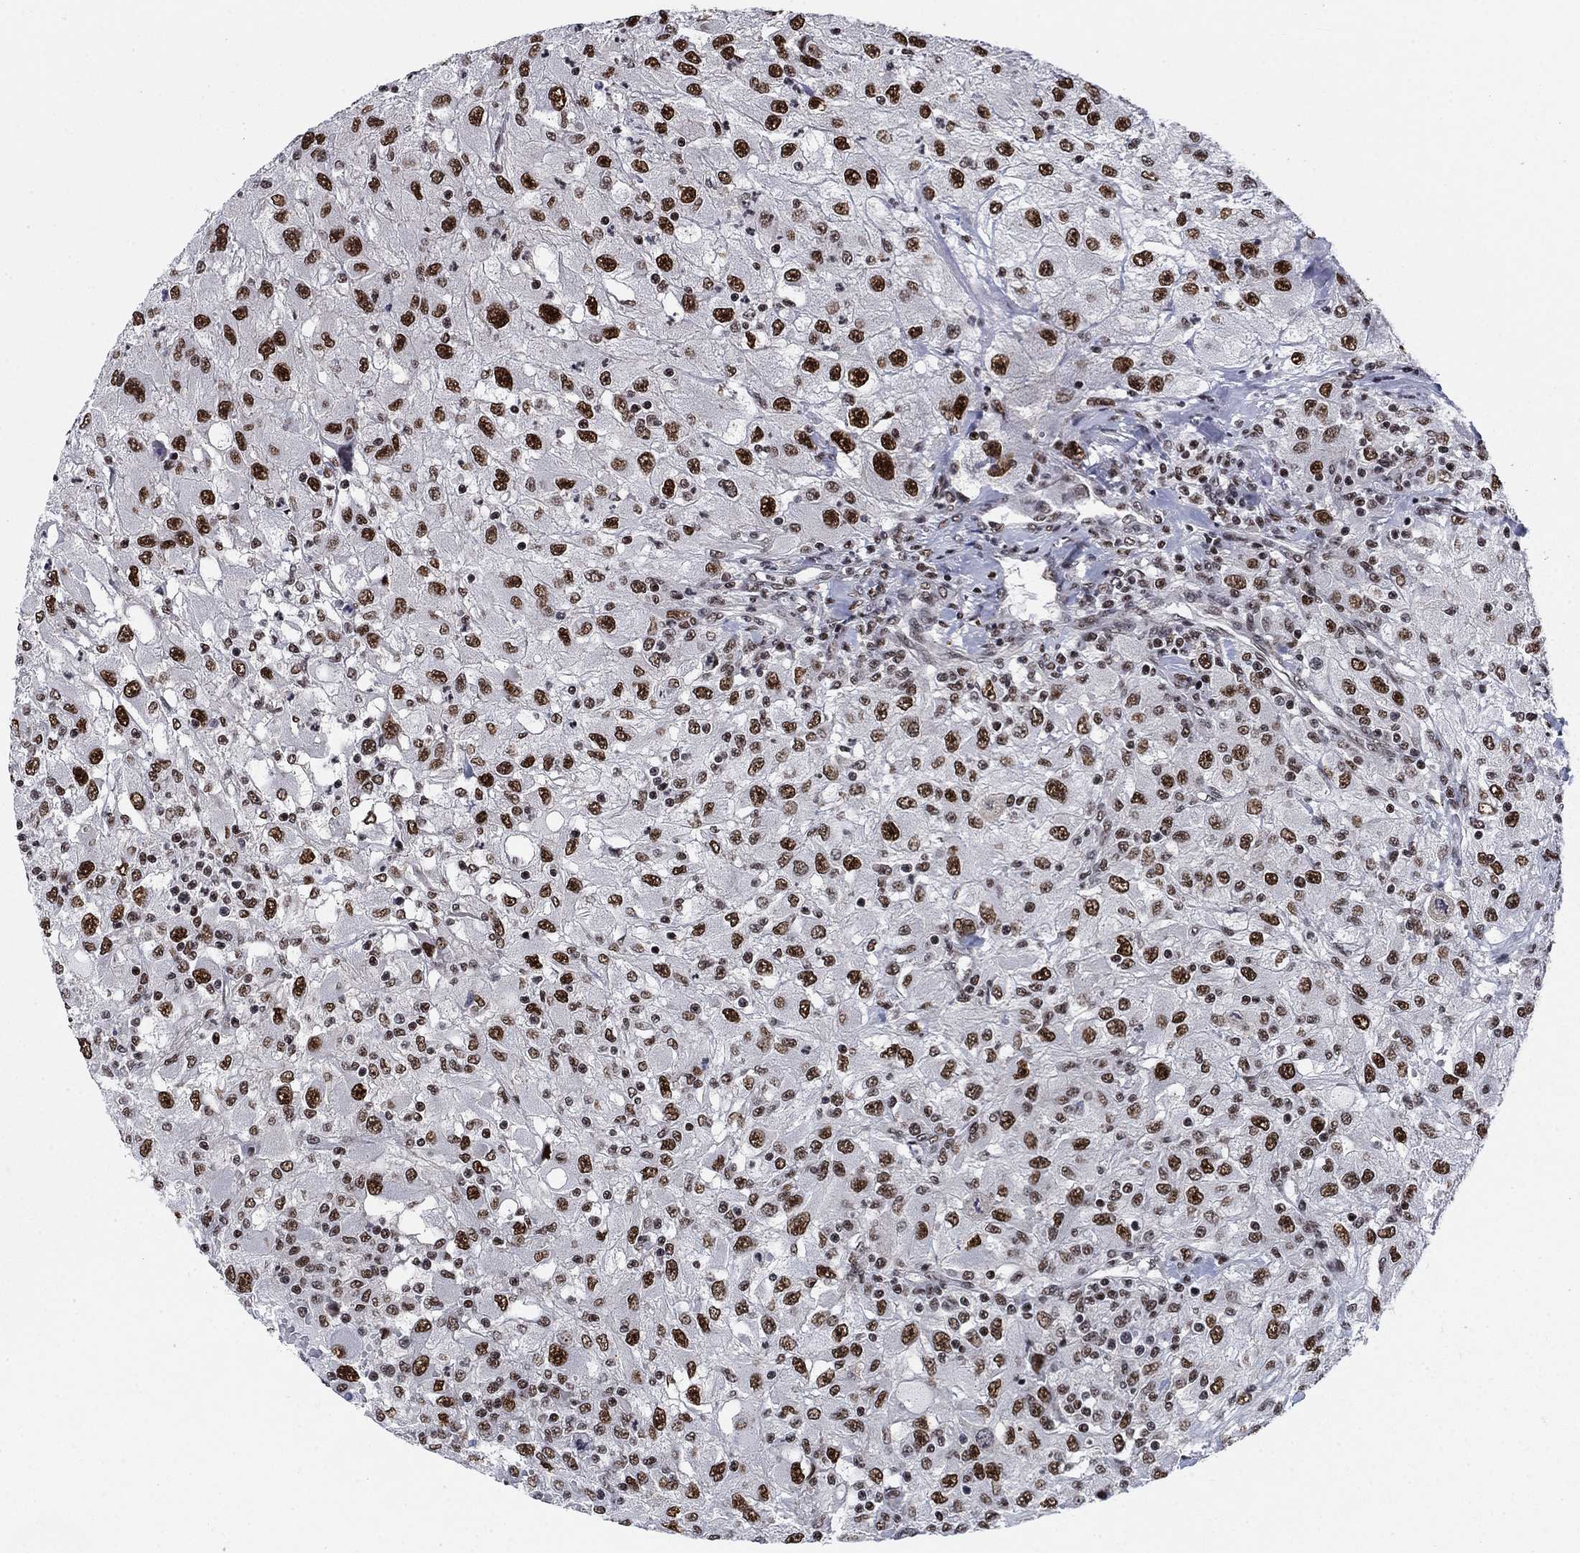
{"staining": {"intensity": "strong", "quantity": ">75%", "location": "nuclear"}, "tissue": "renal cancer", "cell_type": "Tumor cells", "image_type": "cancer", "snomed": [{"axis": "morphology", "description": "Adenocarcinoma, NOS"}, {"axis": "topography", "description": "Kidney"}], "caption": "Protein expression analysis of renal adenocarcinoma shows strong nuclear positivity in about >75% of tumor cells. The staining is performed using DAB (3,3'-diaminobenzidine) brown chromogen to label protein expression. The nuclei are counter-stained blue using hematoxylin.", "gene": "RPRD1B", "patient": {"sex": "female", "age": 67}}